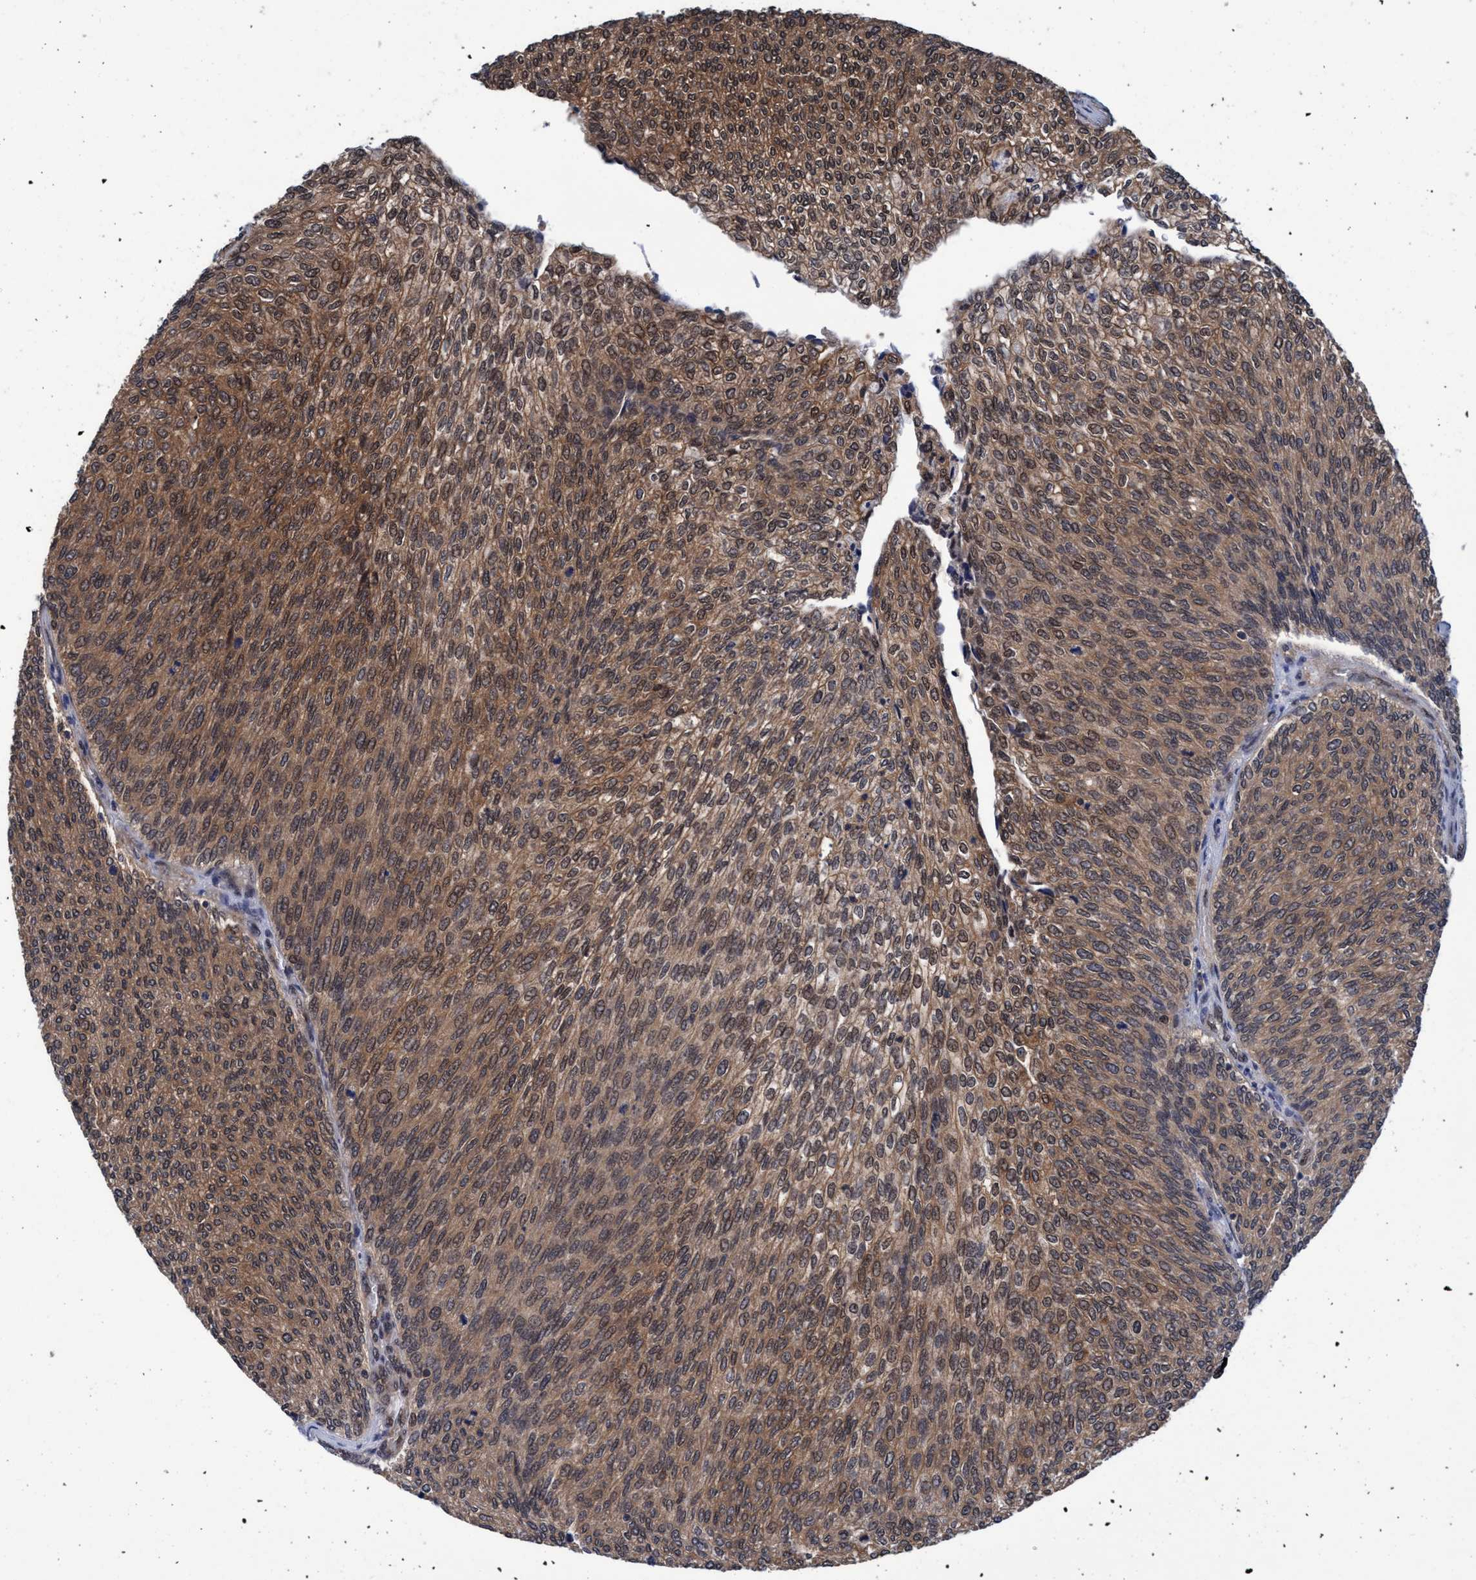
{"staining": {"intensity": "moderate", "quantity": ">75%", "location": "cytoplasmic/membranous,nuclear"}, "tissue": "urothelial cancer", "cell_type": "Tumor cells", "image_type": "cancer", "snomed": [{"axis": "morphology", "description": "Urothelial carcinoma, Low grade"}, {"axis": "topography", "description": "Urinary bladder"}], "caption": "Approximately >75% of tumor cells in low-grade urothelial carcinoma display moderate cytoplasmic/membranous and nuclear protein staining as visualized by brown immunohistochemical staining.", "gene": "PSMD12", "patient": {"sex": "female", "age": 79}}